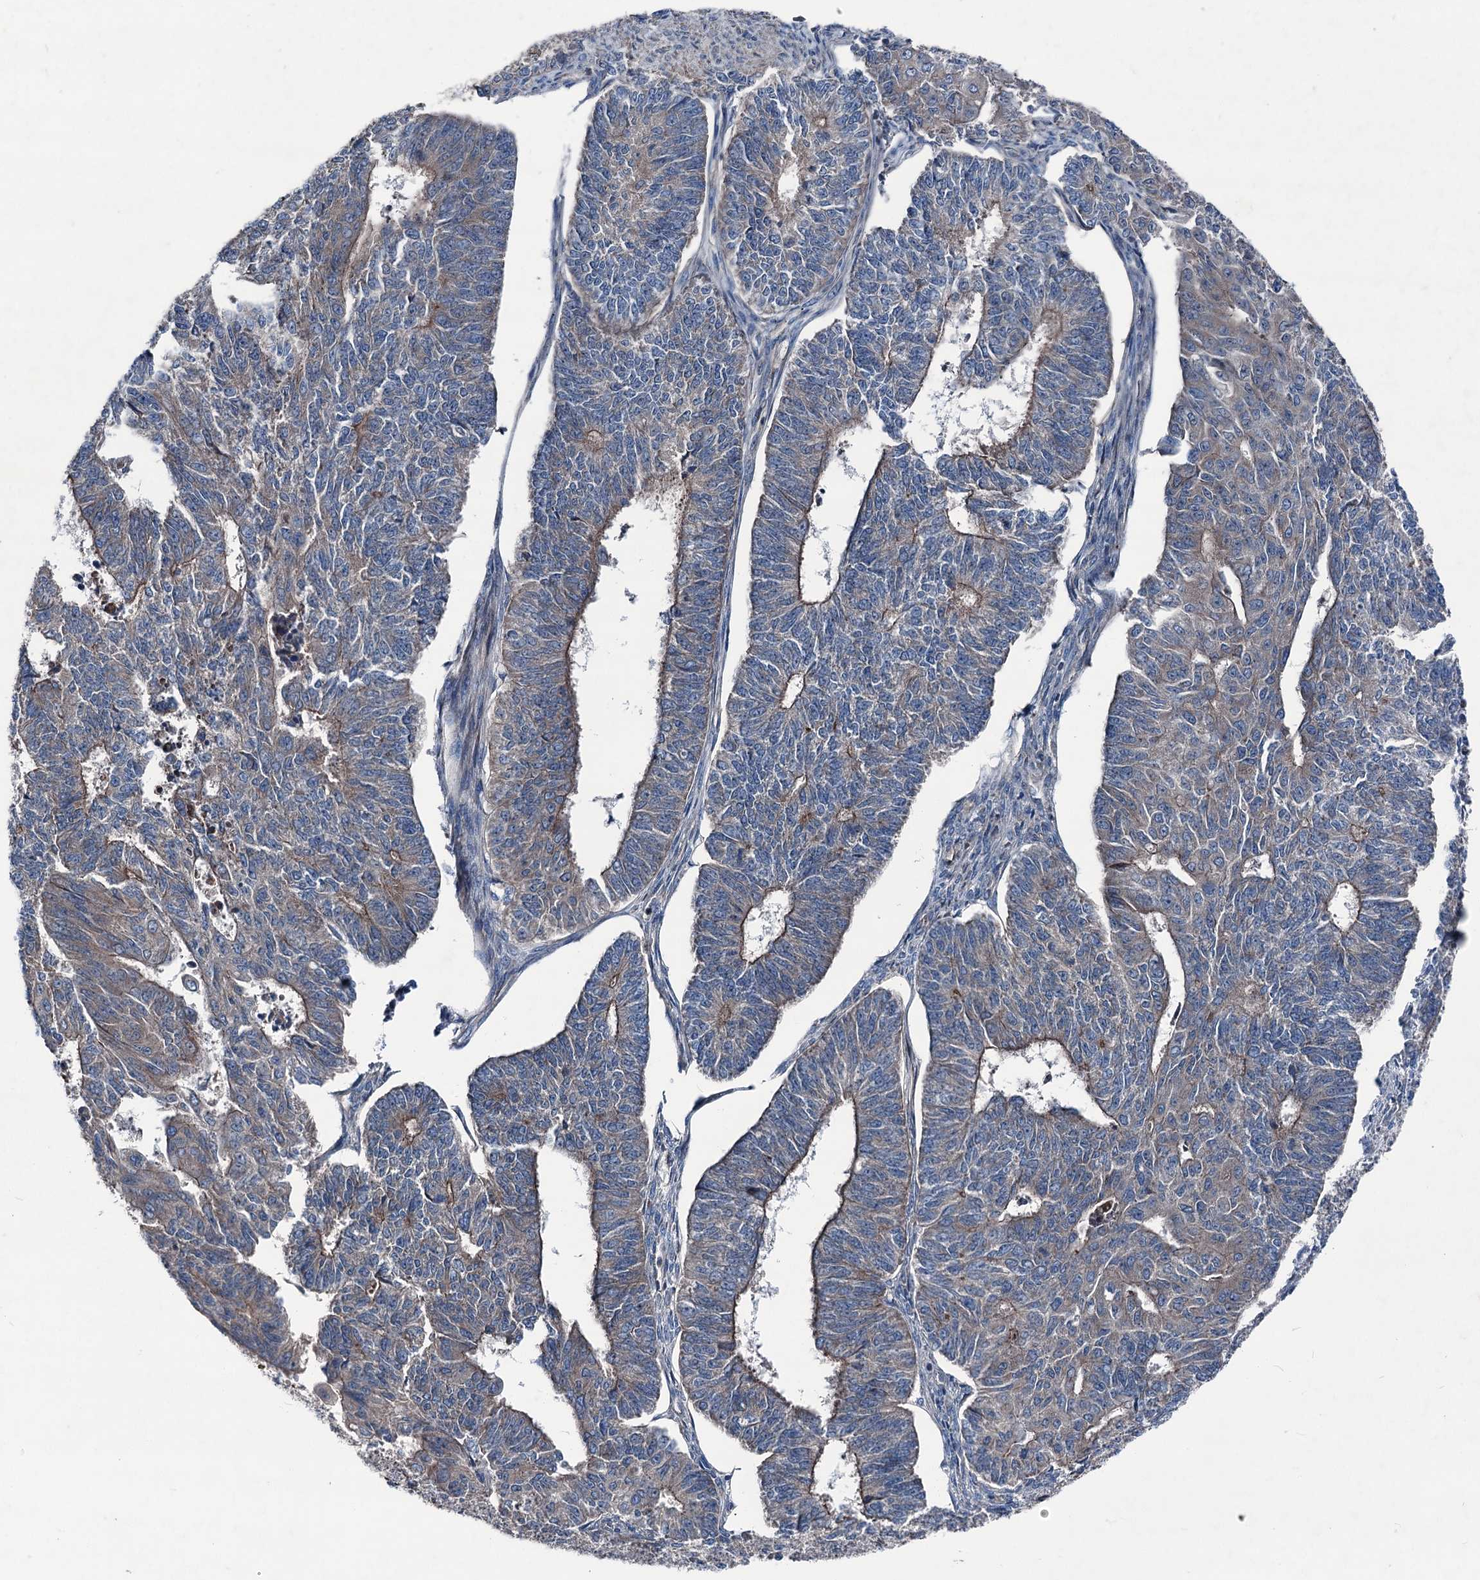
{"staining": {"intensity": "moderate", "quantity": "<25%", "location": "cytoplasmic/membranous"}, "tissue": "endometrial cancer", "cell_type": "Tumor cells", "image_type": "cancer", "snomed": [{"axis": "morphology", "description": "Adenocarcinoma, NOS"}, {"axis": "topography", "description": "Endometrium"}], "caption": "Immunohistochemistry micrograph of neoplastic tissue: human endometrial adenocarcinoma stained using IHC exhibits low levels of moderate protein expression localized specifically in the cytoplasmic/membranous of tumor cells, appearing as a cytoplasmic/membranous brown color.", "gene": "RUFY1", "patient": {"sex": "female", "age": 32}}